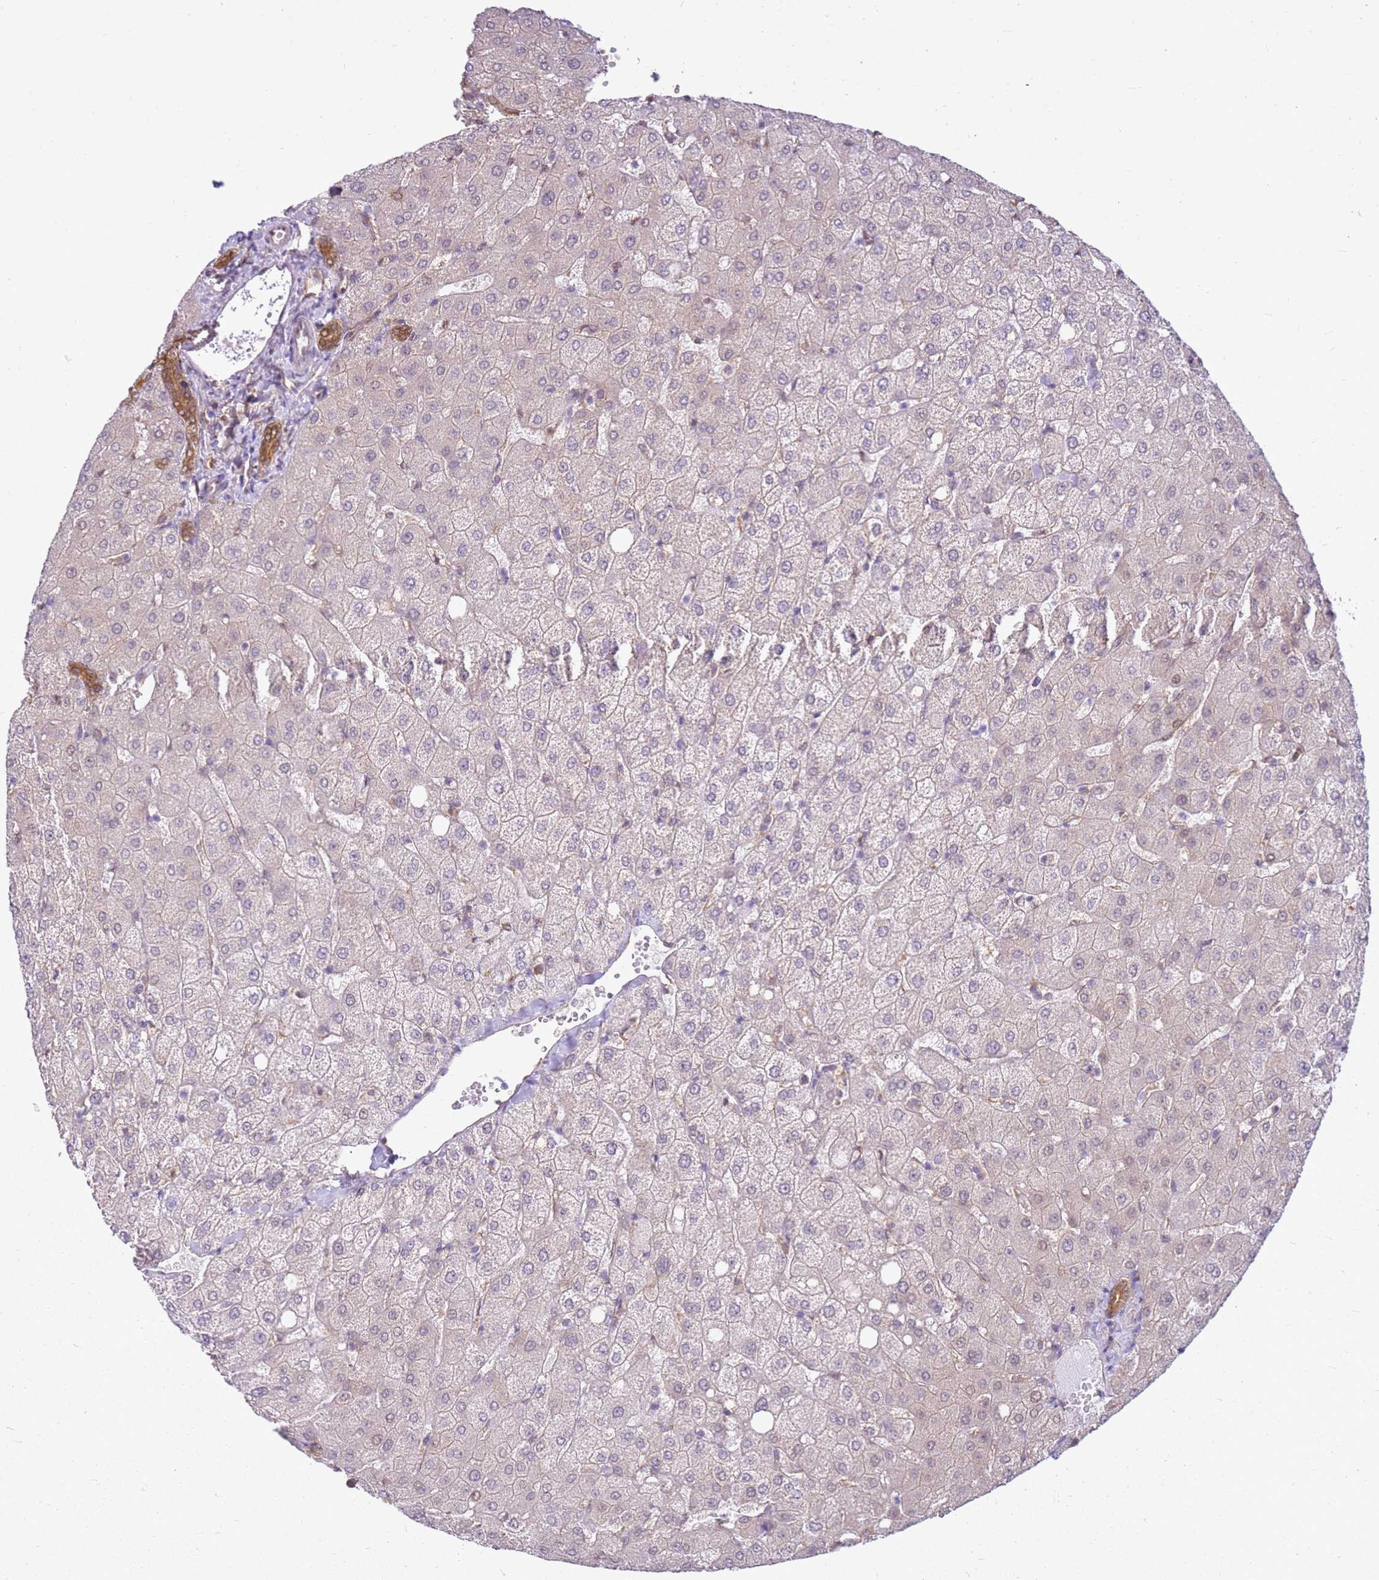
{"staining": {"intensity": "moderate", "quantity": ">75%", "location": "cytoplasmic/membranous"}, "tissue": "liver", "cell_type": "Cholangiocytes", "image_type": "normal", "snomed": [{"axis": "morphology", "description": "Normal tissue, NOS"}, {"axis": "topography", "description": "Liver"}], "caption": "High-magnification brightfield microscopy of normal liver stained with DAB (brown) and counterstained with hematoxylin (blue). cholangiocytes exhibit moderate cytoplasmic/membranous expression is appreciated in about>75% of cells. Using DAB (brown) and hematoxylin (blue) stains, captured at high magnification using brightfield microscopy.", "gene": "YWHAE", "patient": {"sex": "female", "age": 54}}